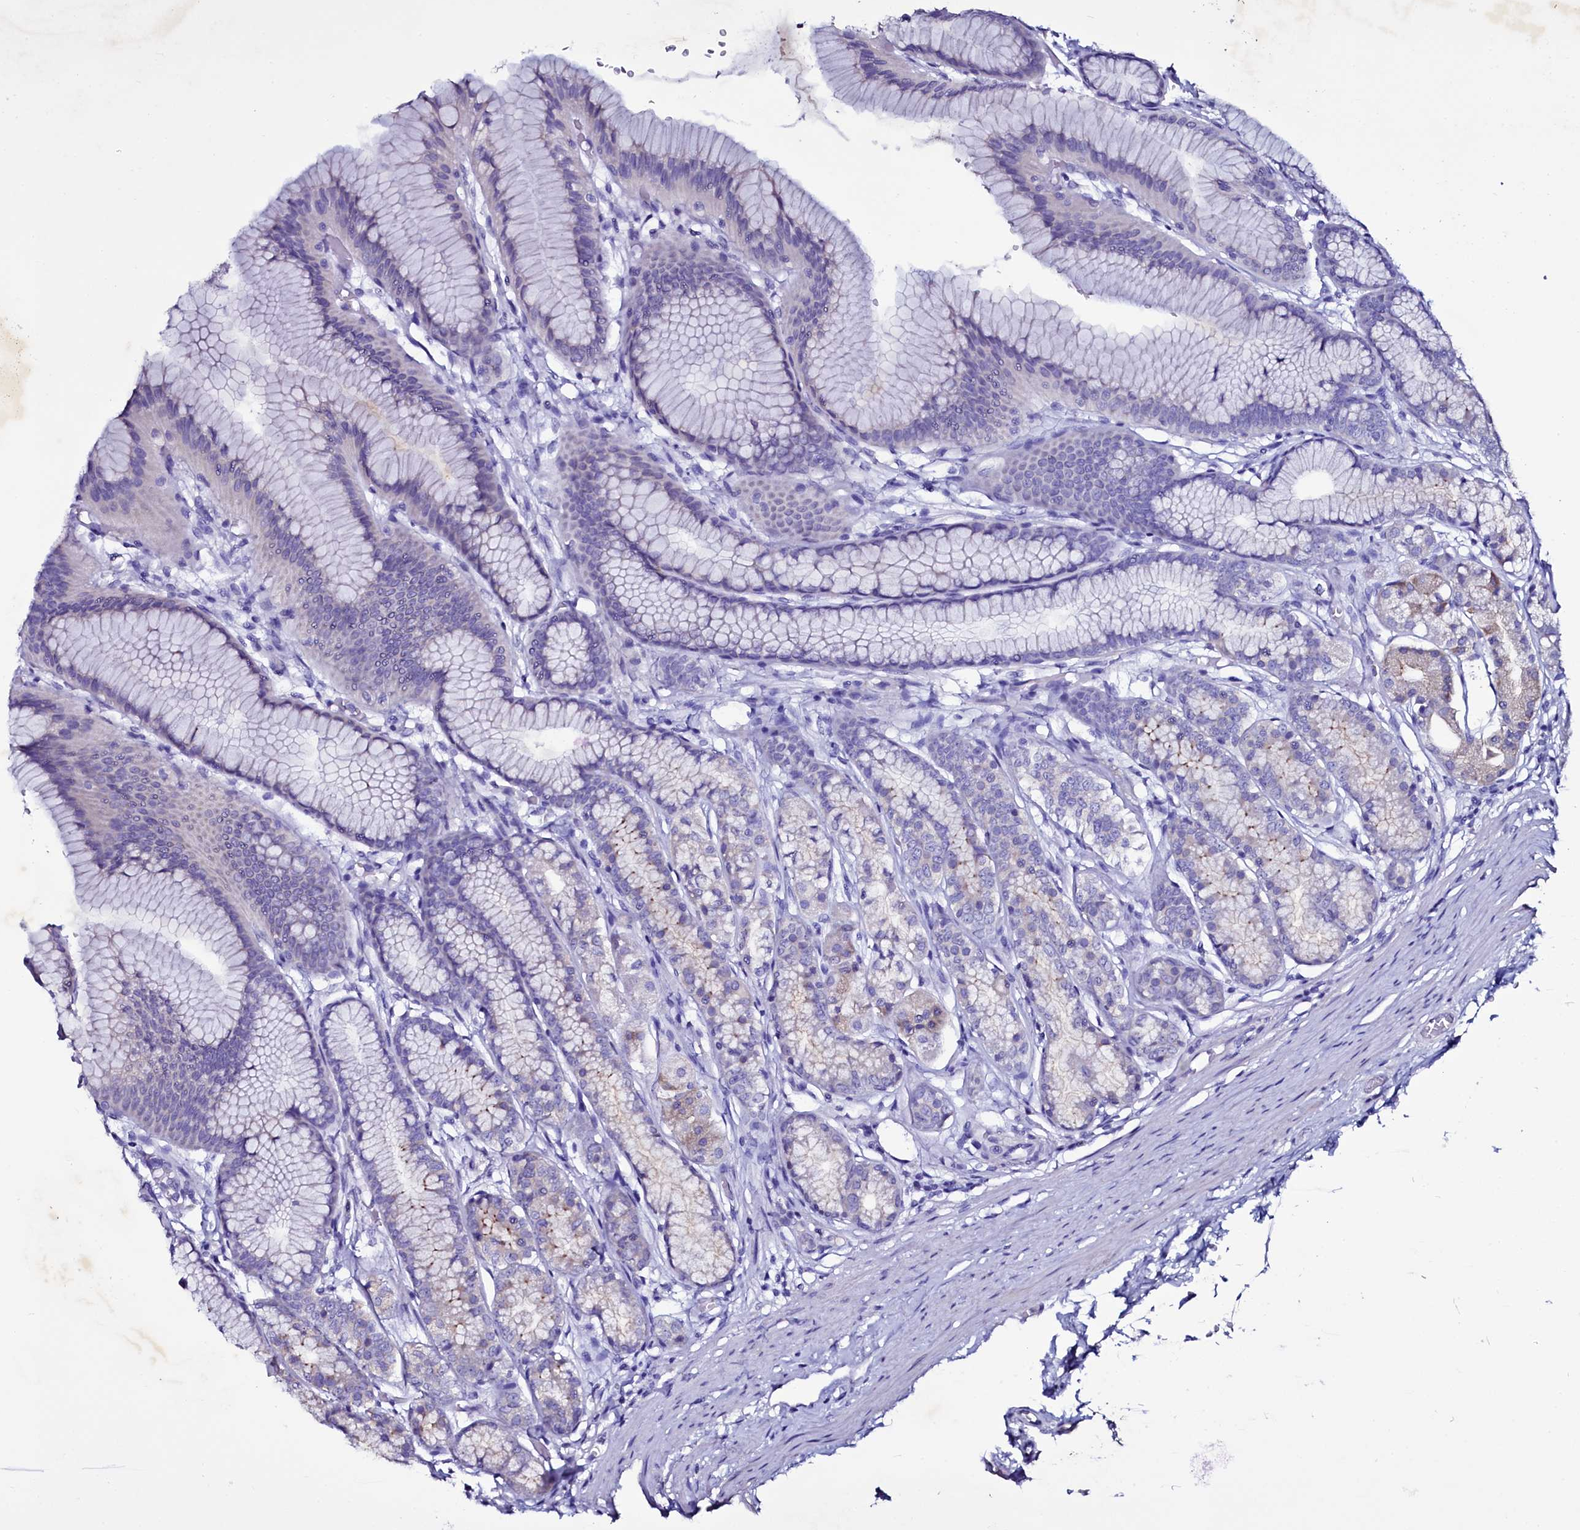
{"staining": {"intensity": "negative", "quantity": "none", "location": "none"}, "tissue": "stomach", "cell_type": "Glandular cells", "image_type": "normal", "snomed": [{"axis": "morphology", "description": "Normal tissue, NOS"}, {"axis": "morphology", "description": "Adenocarcinoma, NOS"}, {"axis": "morphology", "description": "Adenocarcinoma, High grade"}, {"axis": "topography", "description": "Stomach, upper"}, {"axis": "topography", "description": "Stomach"}], "caption": "This is an immunohistochemistry (IHC) photomicrograph of normal human stomach. There is no staining in glandular cells.", "gene": "SELENOT", "patient": {"sex": "female", "age": 65}}